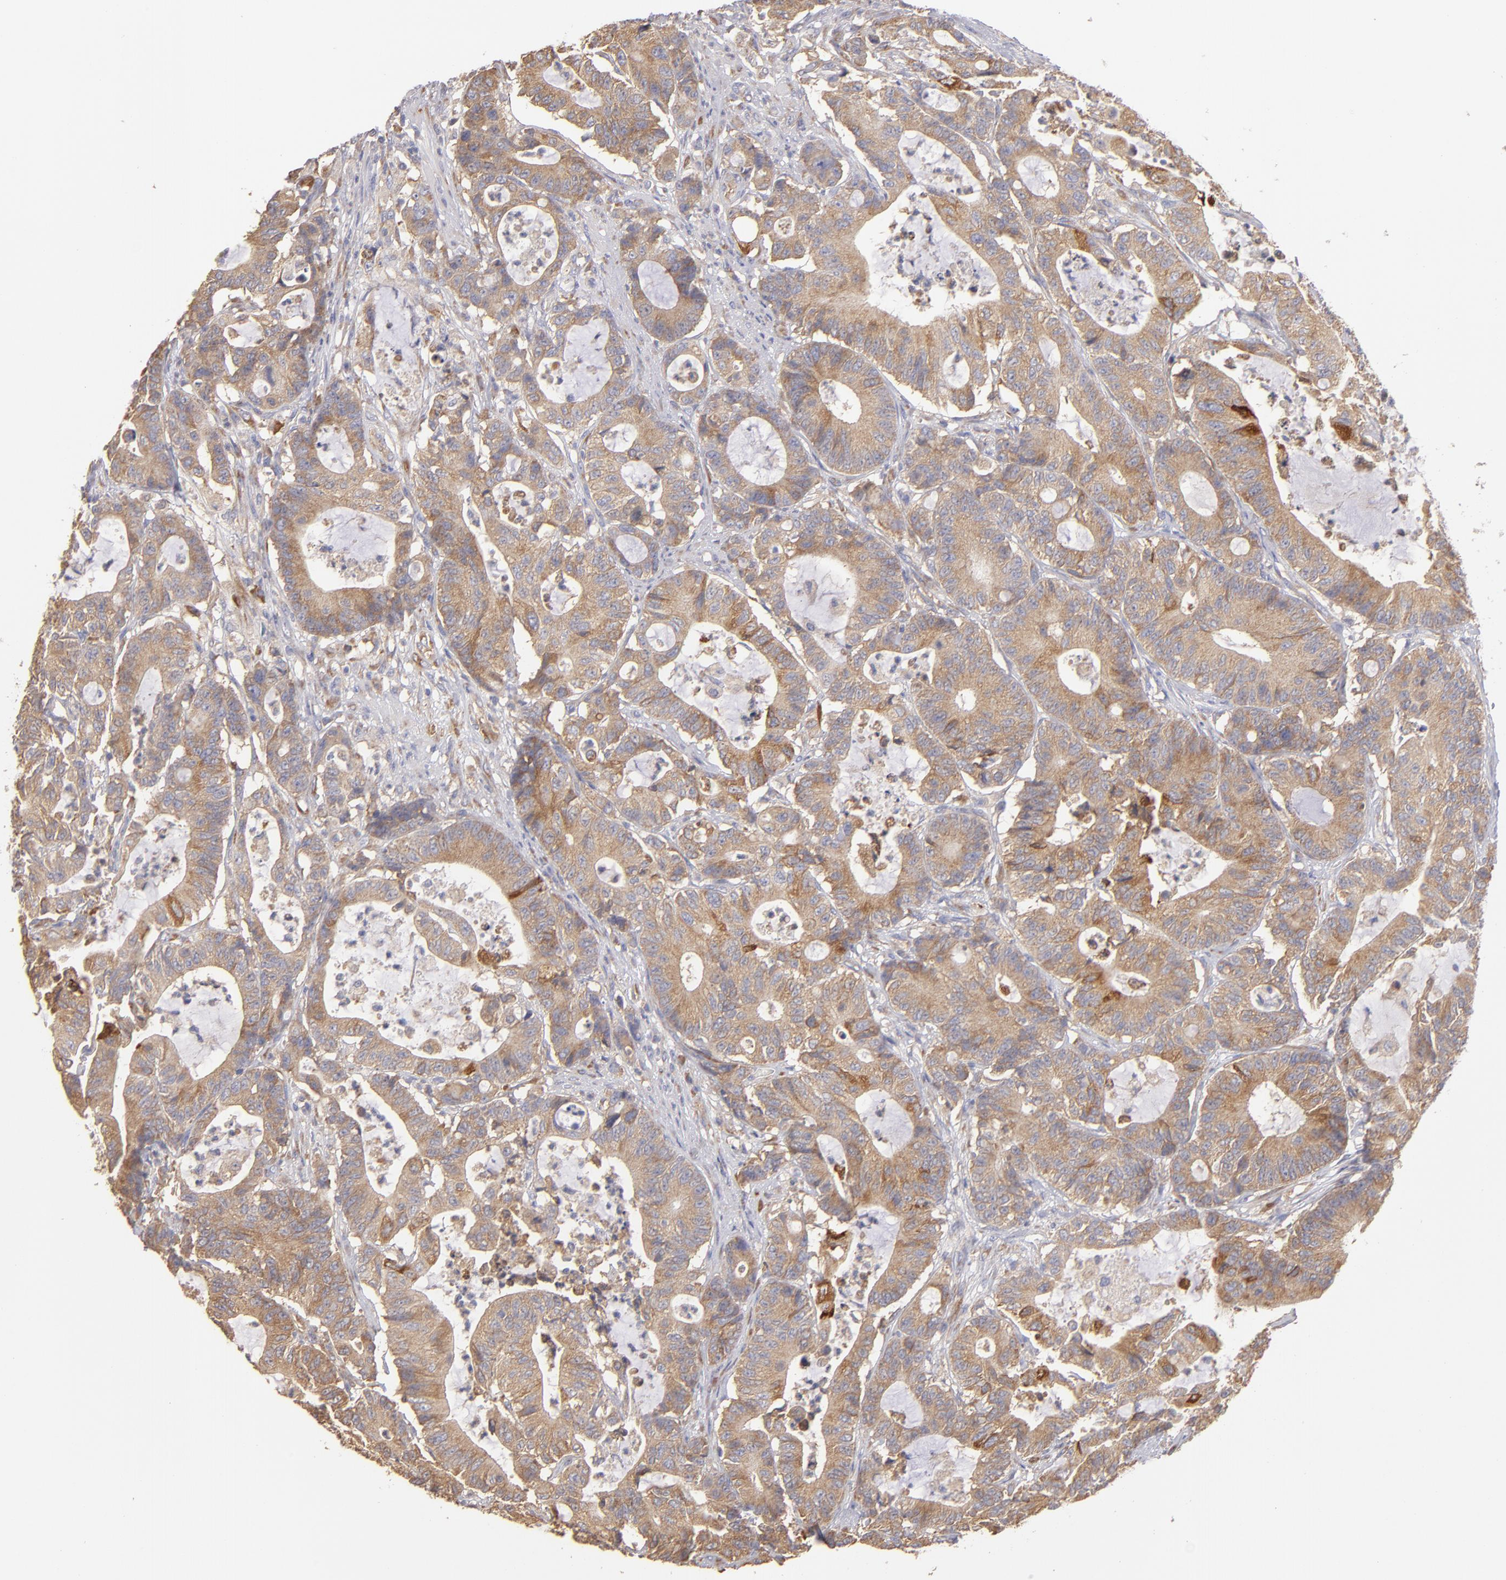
{"staining": {"intensity": "moderate", "quantity": ">75%", "location": "cytoplasmic/membranous"}, "tissue": "colorectal cancer", "cell_type": "Tumor cells", "image_type": "cancer", "snomed": [{"axis": "morphology", "description": "Adenocarcinoma, NOS"}, {"axis": "topography", "description": "Colon"}], "caption": "Protein staining of colorectal adenocarcinoma tissue shows moderate cytoplasmic/membranous positivity in approximately >75% of tumor cells.", "gene": "ENTPD5", "patient": {"sex": "female", "age": 84}}